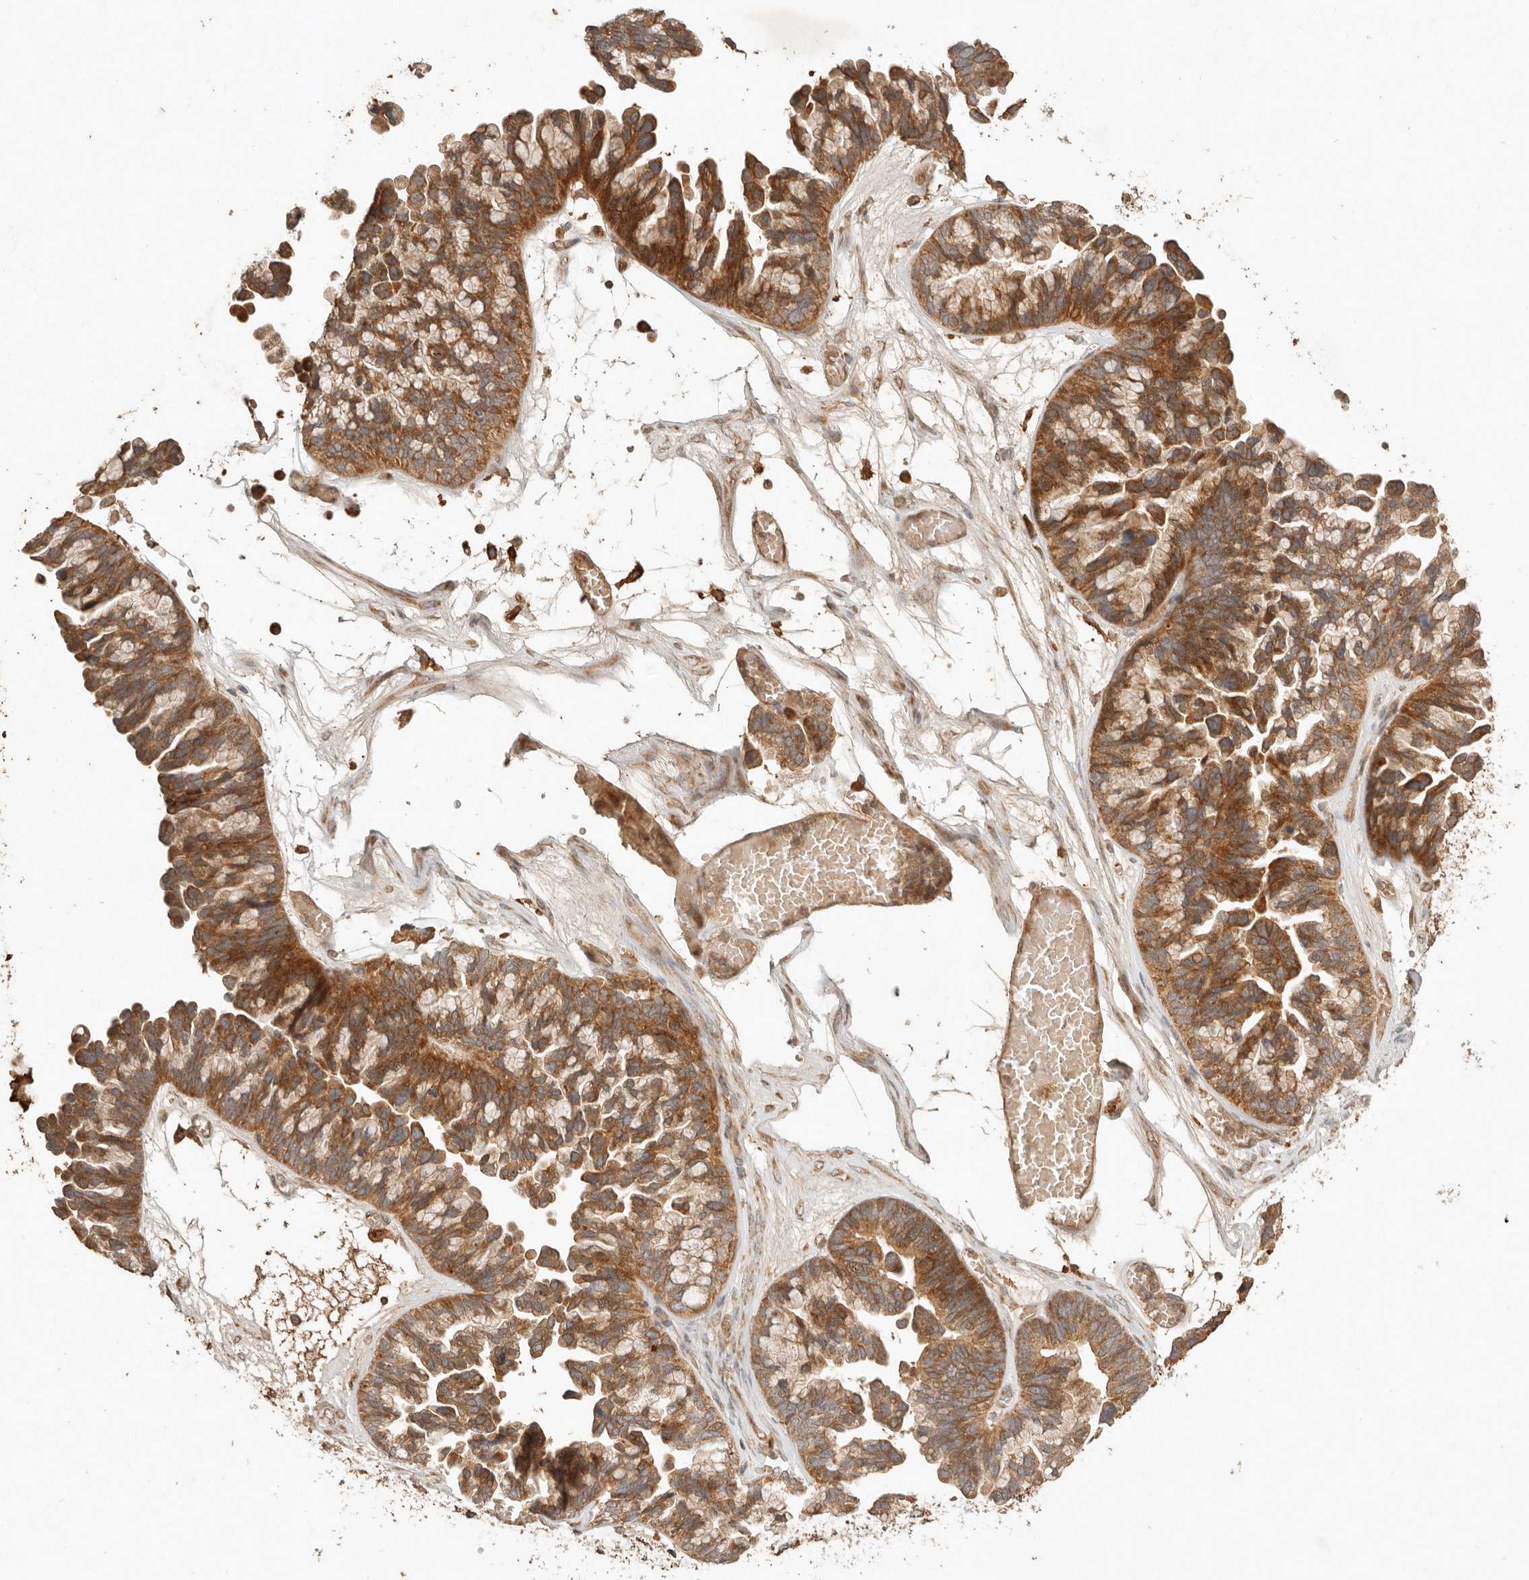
{"staining": {"intensity": "moderate", "quantity": ">75%", "location": "cytoplasmic/membranous"}, "tissue": "ovarian cancer", "cell_type": "Tumor cells", "image_type": "cancer", "snomed": [{"axis": "morphology", "description": "Cystadenocarcinoma, serous, NOS"}, {"axis": "topography", "description": "Ovary"}], "caption": "Ovarian cancer (serous cystadenocarcinoma) stained with DAB (3,3'-diaminobenzidine) immunohistochemistry displays medium levels of moderate cytoplasmic/membranous staining in approximately >75% of tumor cells.", "gene": "CLEC4C", "patient": {"sex": "female", "age": 56}}